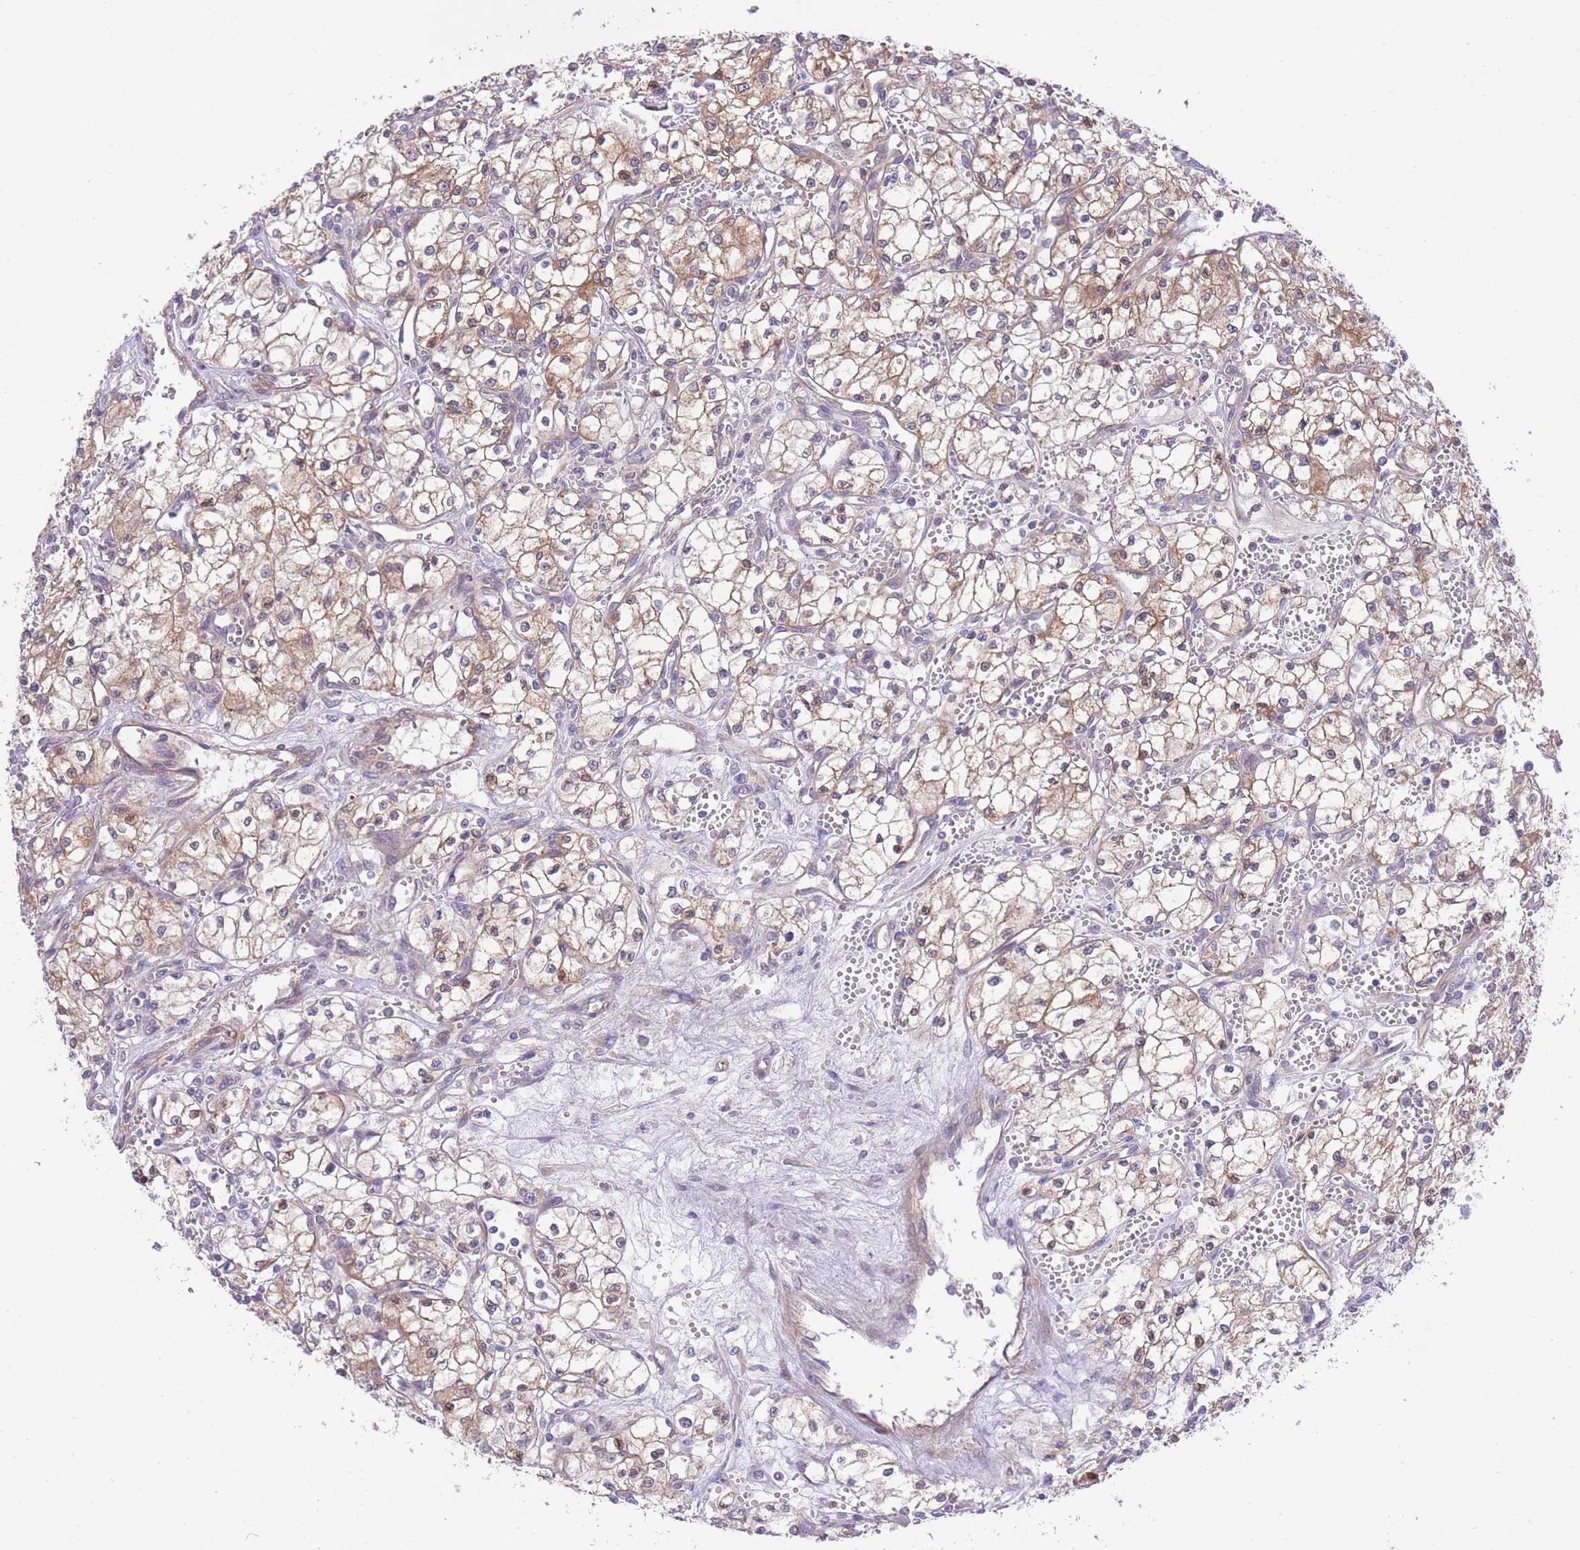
{"staining": {"intensity": "moderate", "quantity": ">75%", "location": "cytoplasmic/membranous"}, "tissue": "renal cancer", "cell_type": "Tumor cells", "image_type": "cancer", "snomed": [{"axis": "morphology", "description": "Adenocarcinoma, NOS"}, {"axis": "topography", "description": "Kidney"}], "caption": "Brown immunohistochemical staining in human renal cancer (adenocarcinoma) shows moderate cytoplasmic/membranous staining in approximately >75% of tumor cells. The staining was performed using DAB (3,3'-diaminobenzidine) to visualize the protein expression in brown, while the nuclei were stained in blue with hematoxylin (Magnification: 20x).", "gene": "CHAC1", "patient": {"sex": "male", "age": 59}}